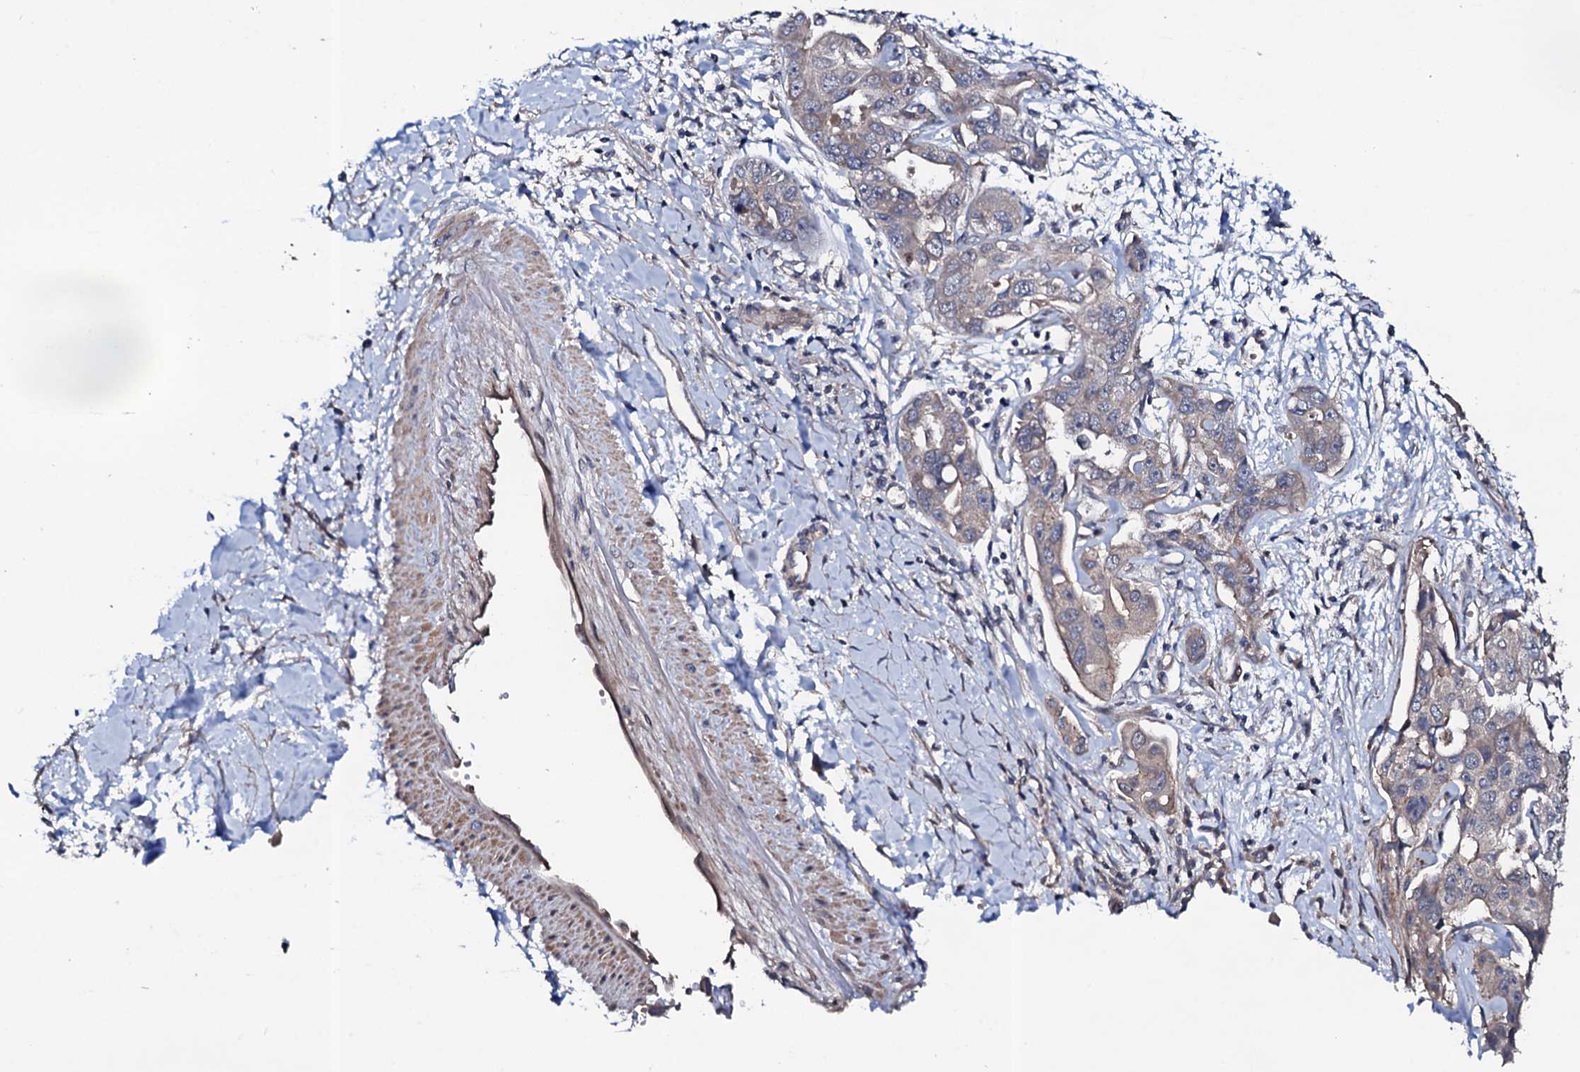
{"staining": {"intensity": "weak", "quantity": "<25%", "location": "cytoplasmic/membranous"}, "tissue": "liver cancer", "cell_type": "Tumor cells", "image_type": "cancer", "snomed": [{"axis": "morphology", "description": "Cholangiocarcinoma"}, {"axis": "topography", "description": "Liver"}], "caption": "Immunohistochemistry photomicrograph of neoplastic tissue: human liver cholangiocarcinoma stained with DAB displays no significant protein expression in tumor cells.", "gene": "CIAO2A", "patient": {"sex": "male", "age": 59}}